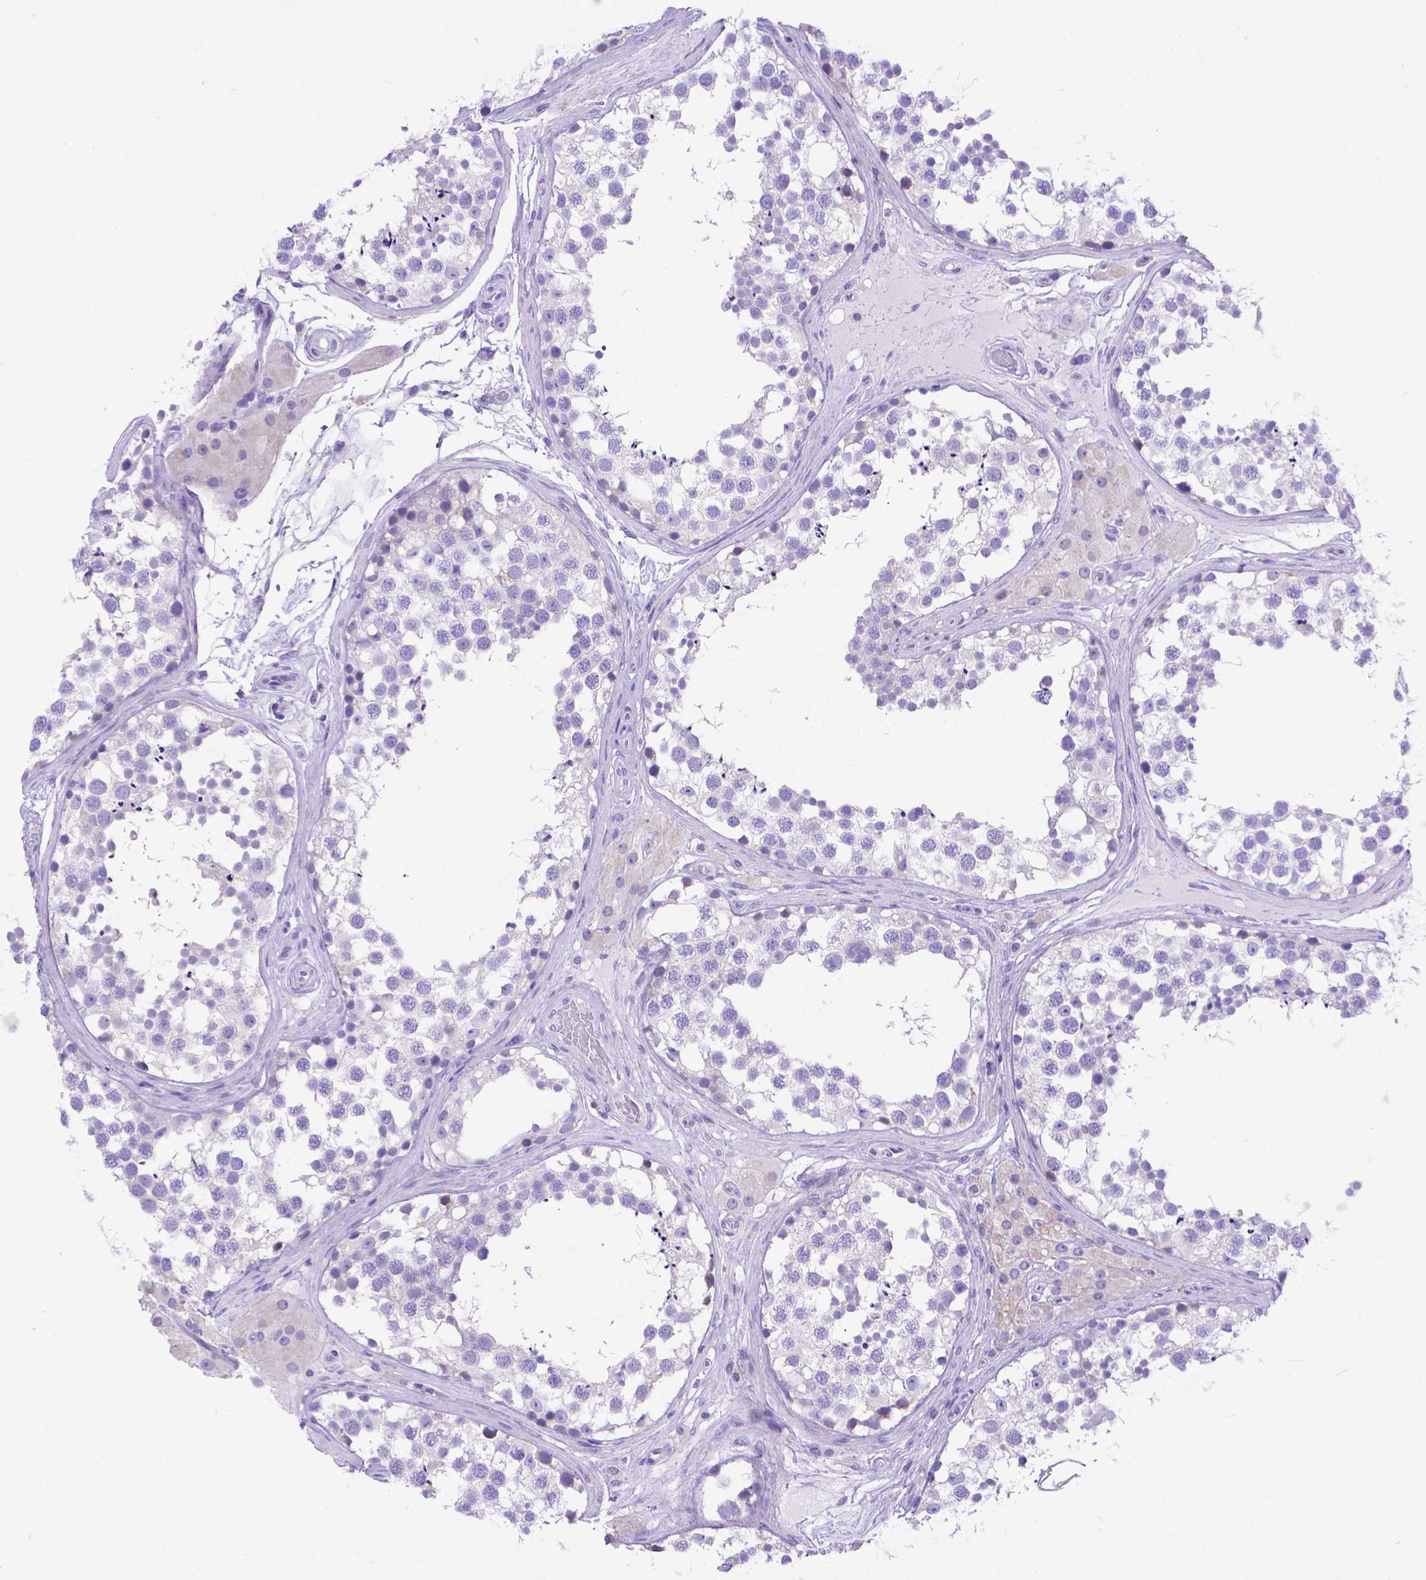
{"staining": {"intensity": "negative", "quantity": "none", "location": "none"}, "tissue": "testis", "cell_type": "Cells in seminiferous ducts", "image_type": "normal", "snomed": [{"axis": "morphology", "description": "Normal tissue, NOS"}, {"axis": "morphology", "description": "Seminoma, NOS"}, {"axis": "topography", "description": "Testis"}], "caption": "Human testis stained for a protein using immunohistochemistry reveals no staining in cells in seminiferous ducts.", "gene": "DHRS2", "patient": {"sex": "male", "age": 65}}